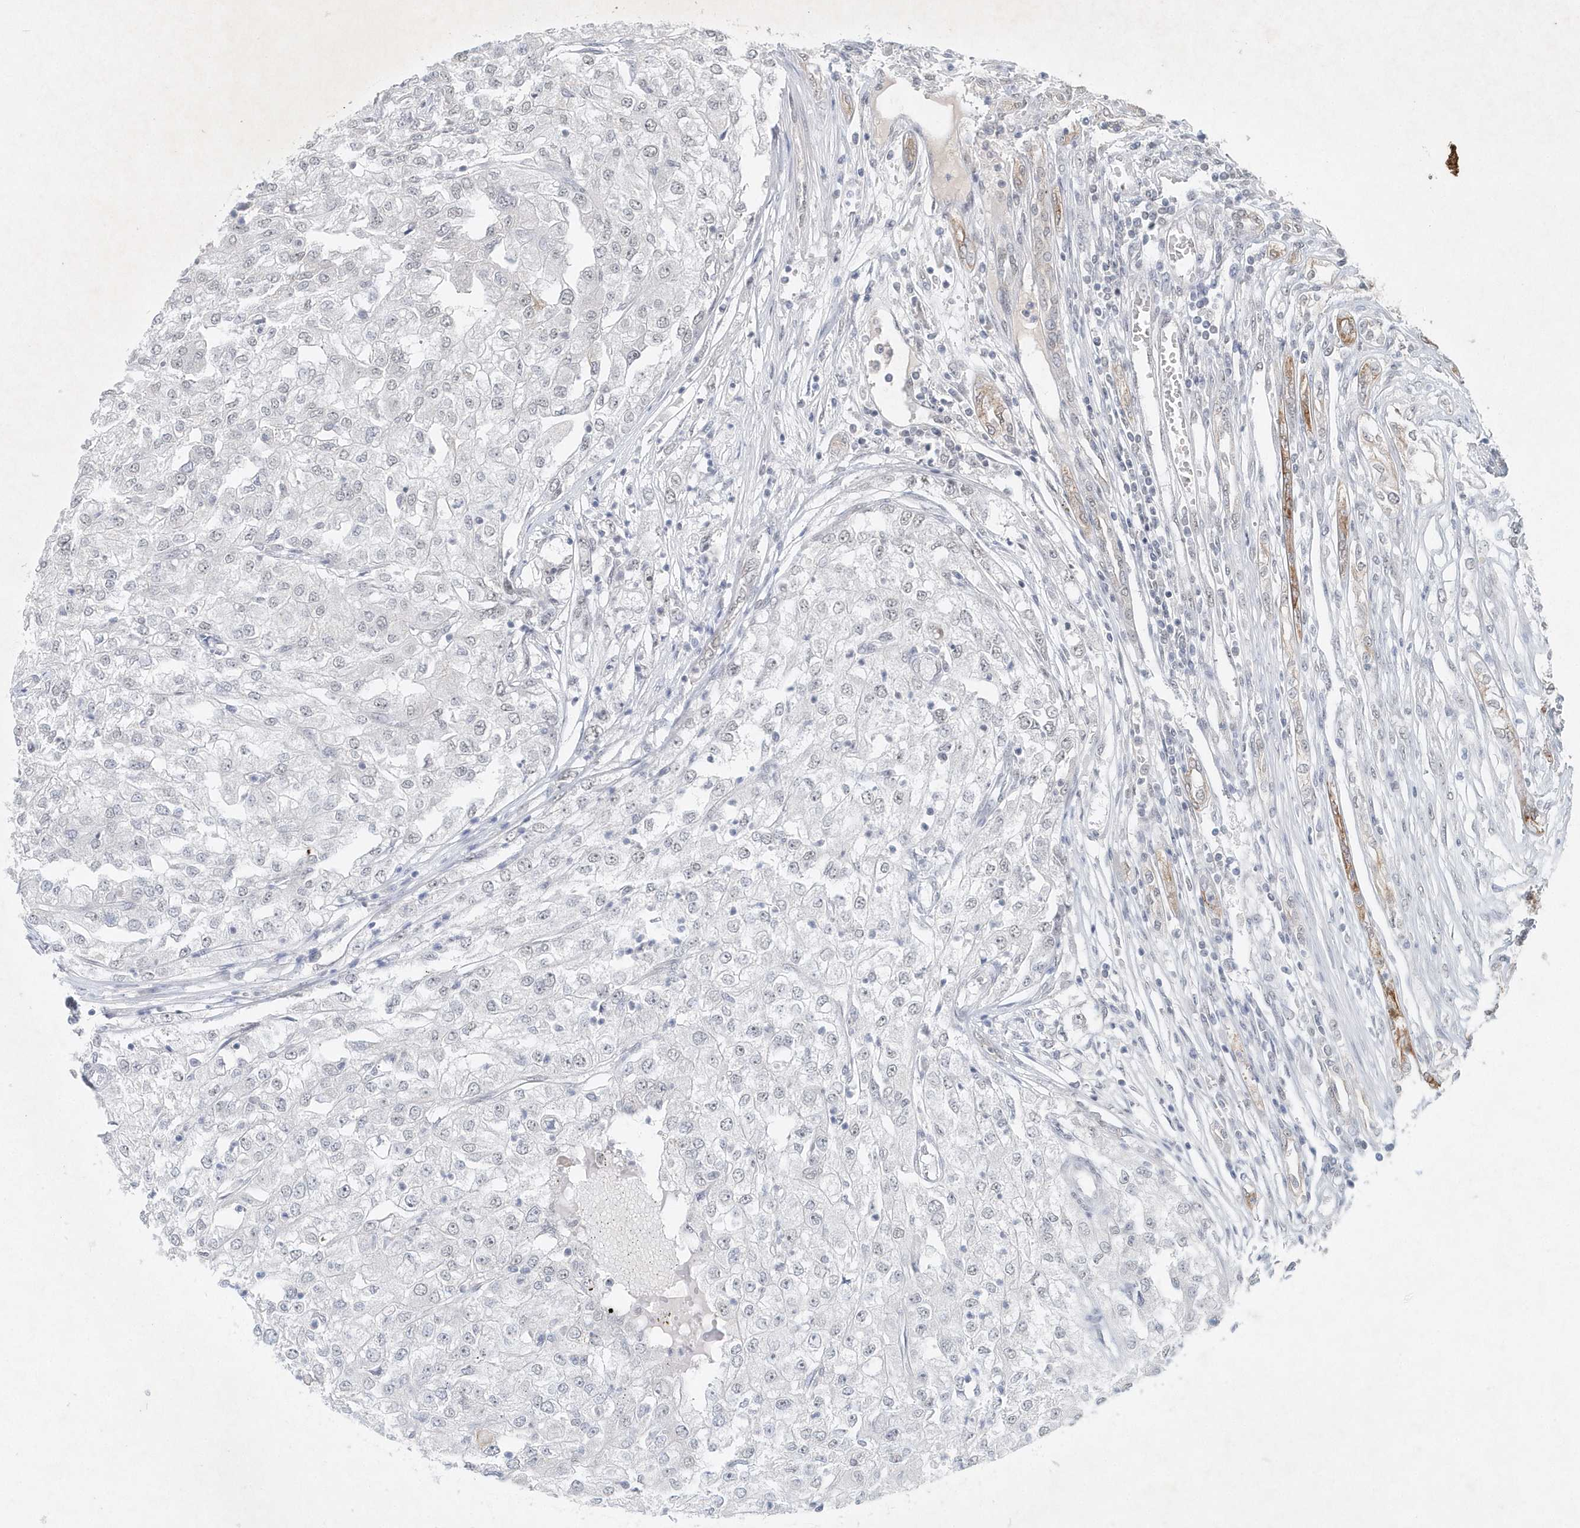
{"staining": {"intensity": "negative", "quantity": "none", "location": "none"}, "tissue": "renal cancer", "cell_type": "Tumor cells", "image_type": "cancer", "snomed": [{"axis": "morphology", "description": "Adenocarcinoma, NOS"}, {"axis": "topography", "description": "Kidney"}], "caption": "Immunohistochemistry histopathology image of human renal cancer stained for a protein (brown), which exhibits no staining in tumor cells.", "gene": "ZBTB9", "patient": {"sex": "female", "age": 54}}